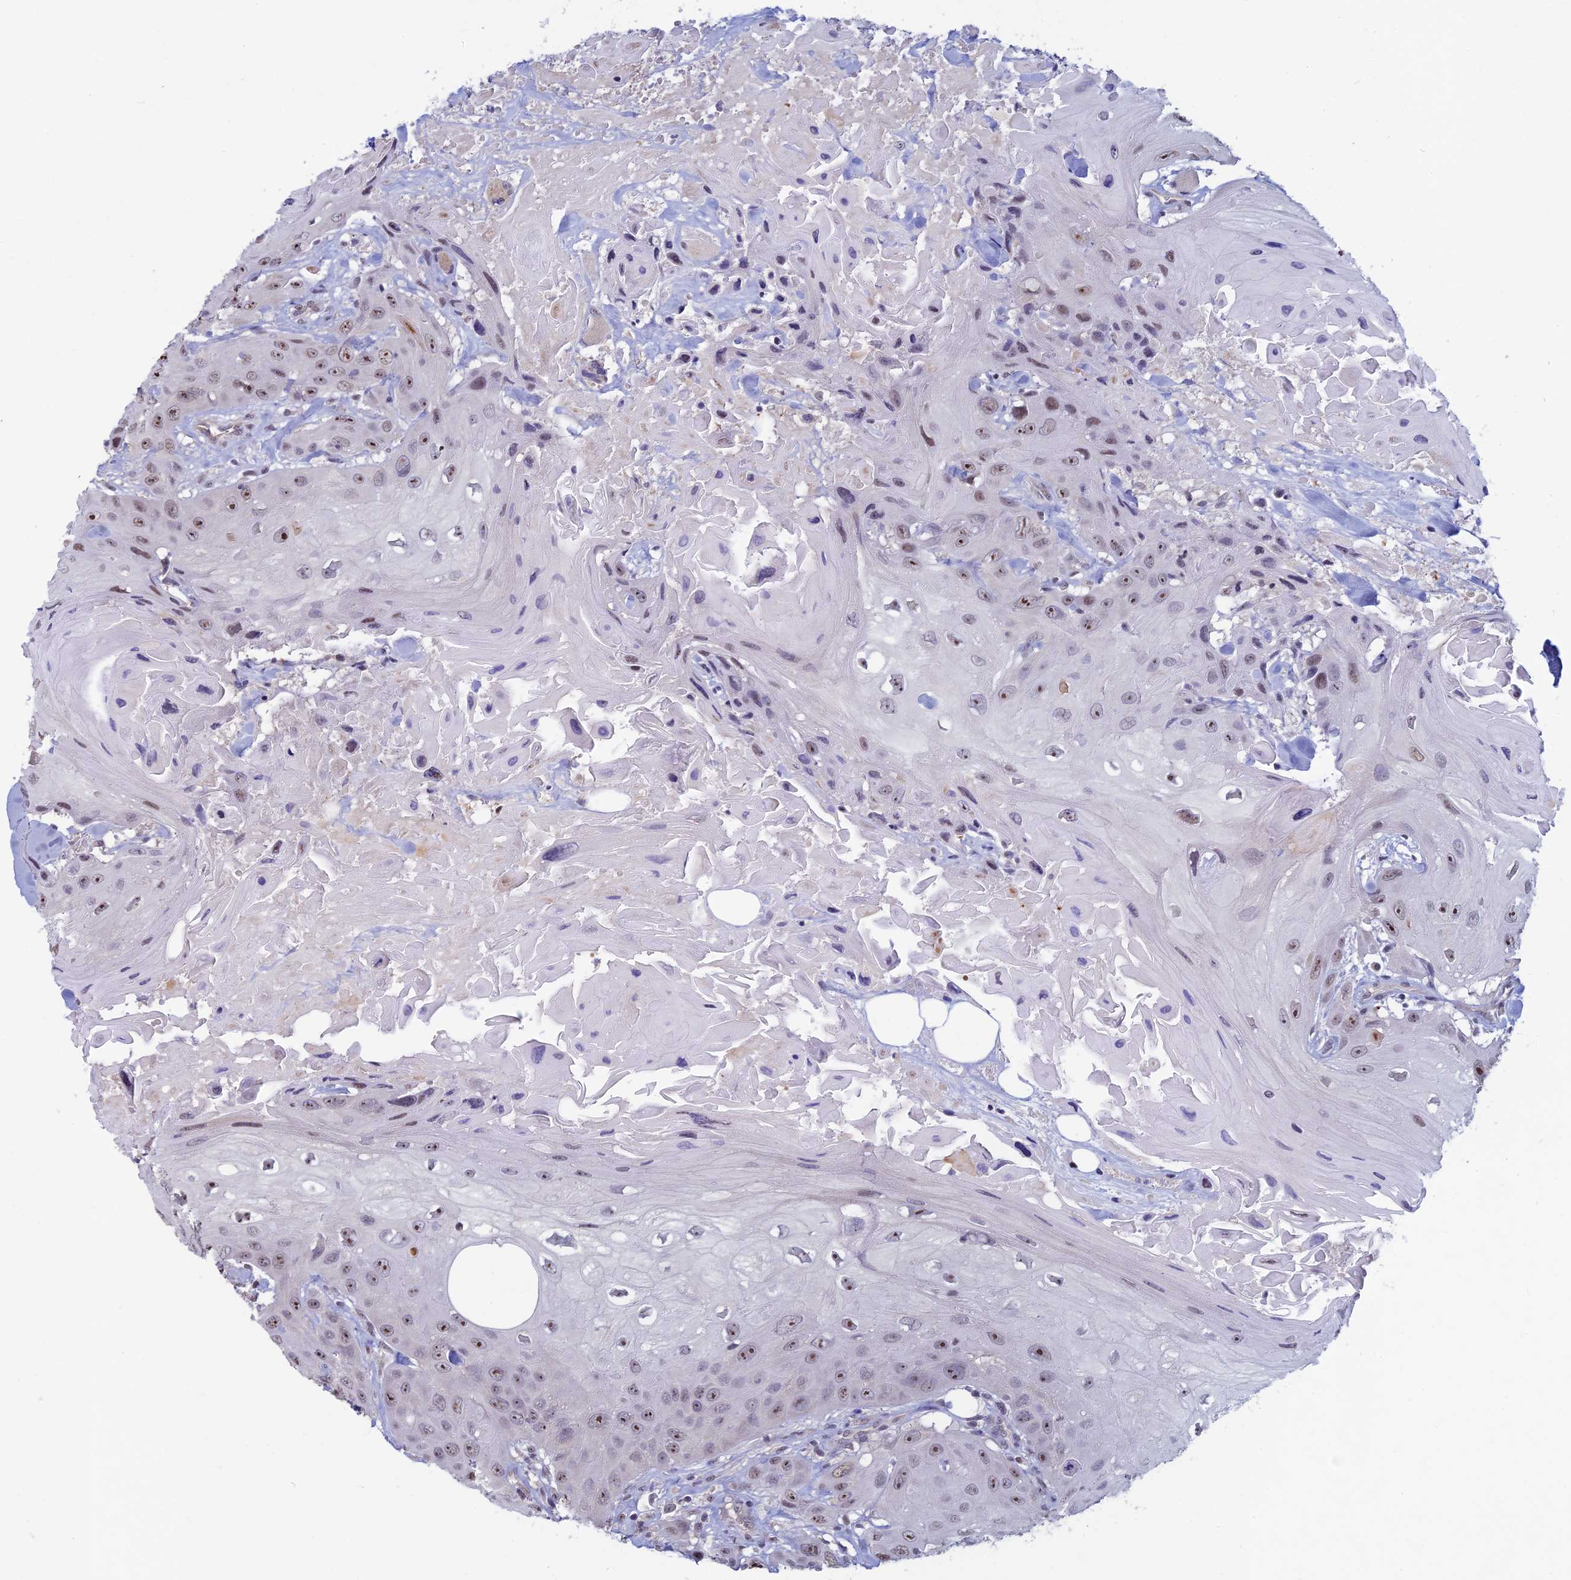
{"staining": {"intensity": "moderate", "quantity": "25%-75%", "location": "nuclear"}, "tissue": "head and neck cancer", "cell_type": "Tumor cells", "image_type": "cancer", "snomed": [{"axis": "morphology", "description": "Squamous cell carcinoma, NOS"}, {"axis": "topography", "description": "Head-Neck"}], "caption": "High-power microscopy captured an immunohistochemistry micrograph of head and neck squamous cell carcinoma, revealing moderate nuclear expression in about 25%-75% of tumor cells.", "gene": "SPIRE1", "patient": {"sex": "male", "age": 81}}